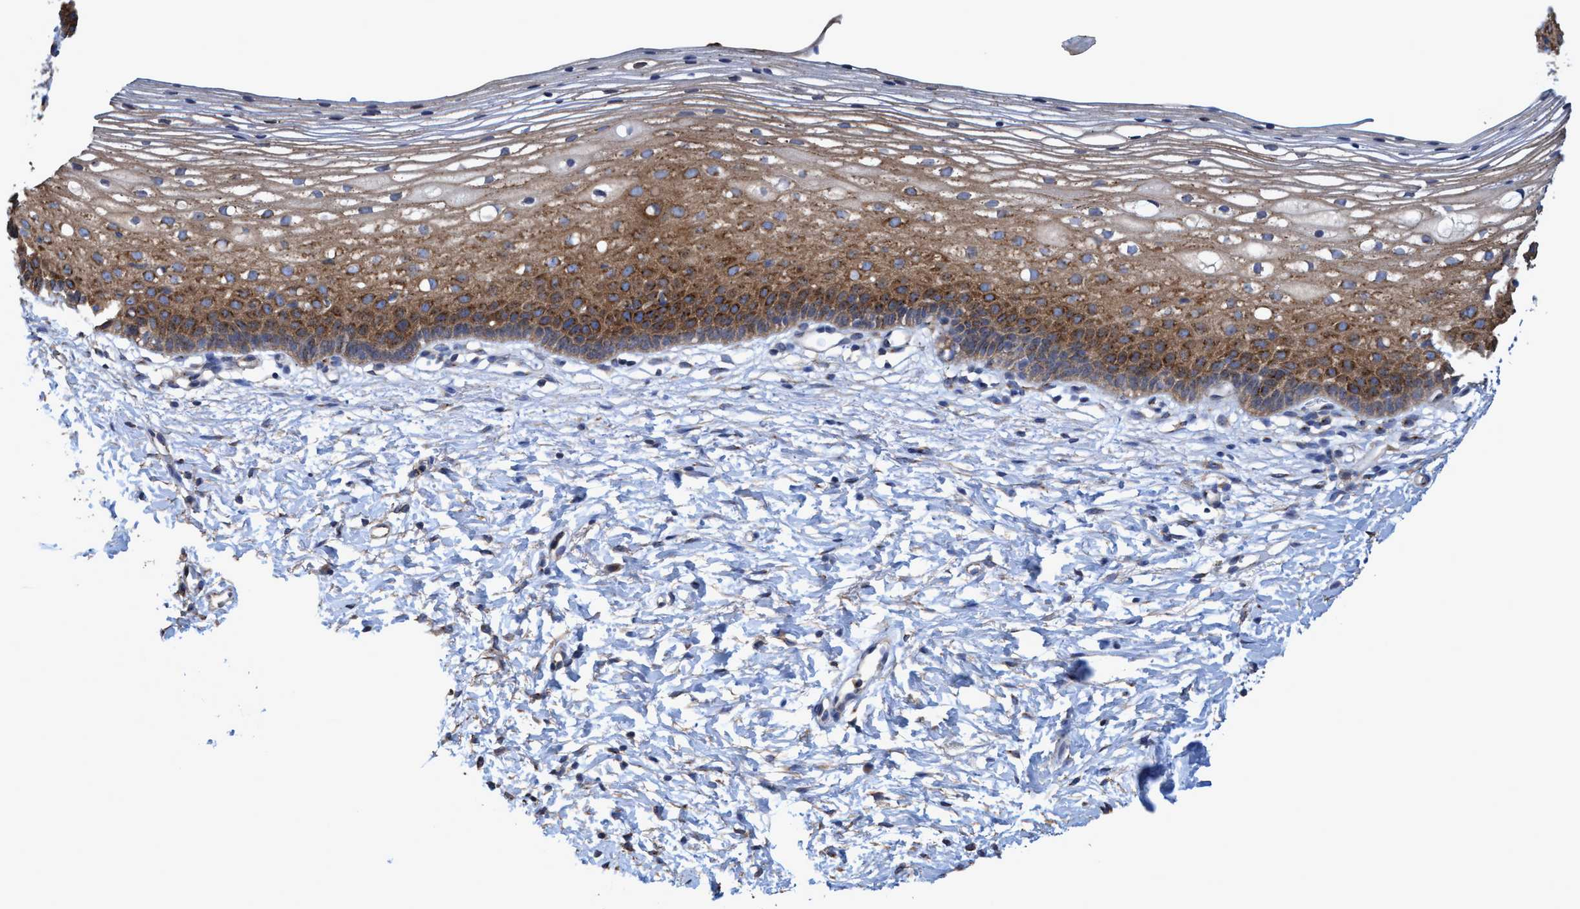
{"staining": {"intensity": "moderate", "quantity": "<25%", "location": "cytoplasmic/membranous"}, "tissue": "cervix", "cell_type": "Glandular cells", "image_type": "normal", "snomed": [{"axis": "morphology", "description": "Normal tissue, NOS"}, {"axis": "topography", "description": "Cervix"}], "caption": "IHC histopathology image of unremarkable cervix: human cervix stained using immunohistochemistry (IHC) reveals low levels of moderate protein expression localized specifically in the cytoplasmic/membranous of glandular cells, appearing as a cytoplasmic/membranous brown color.", "gene": "BICD2", "patient": {"sex": "female", "age": 72}}